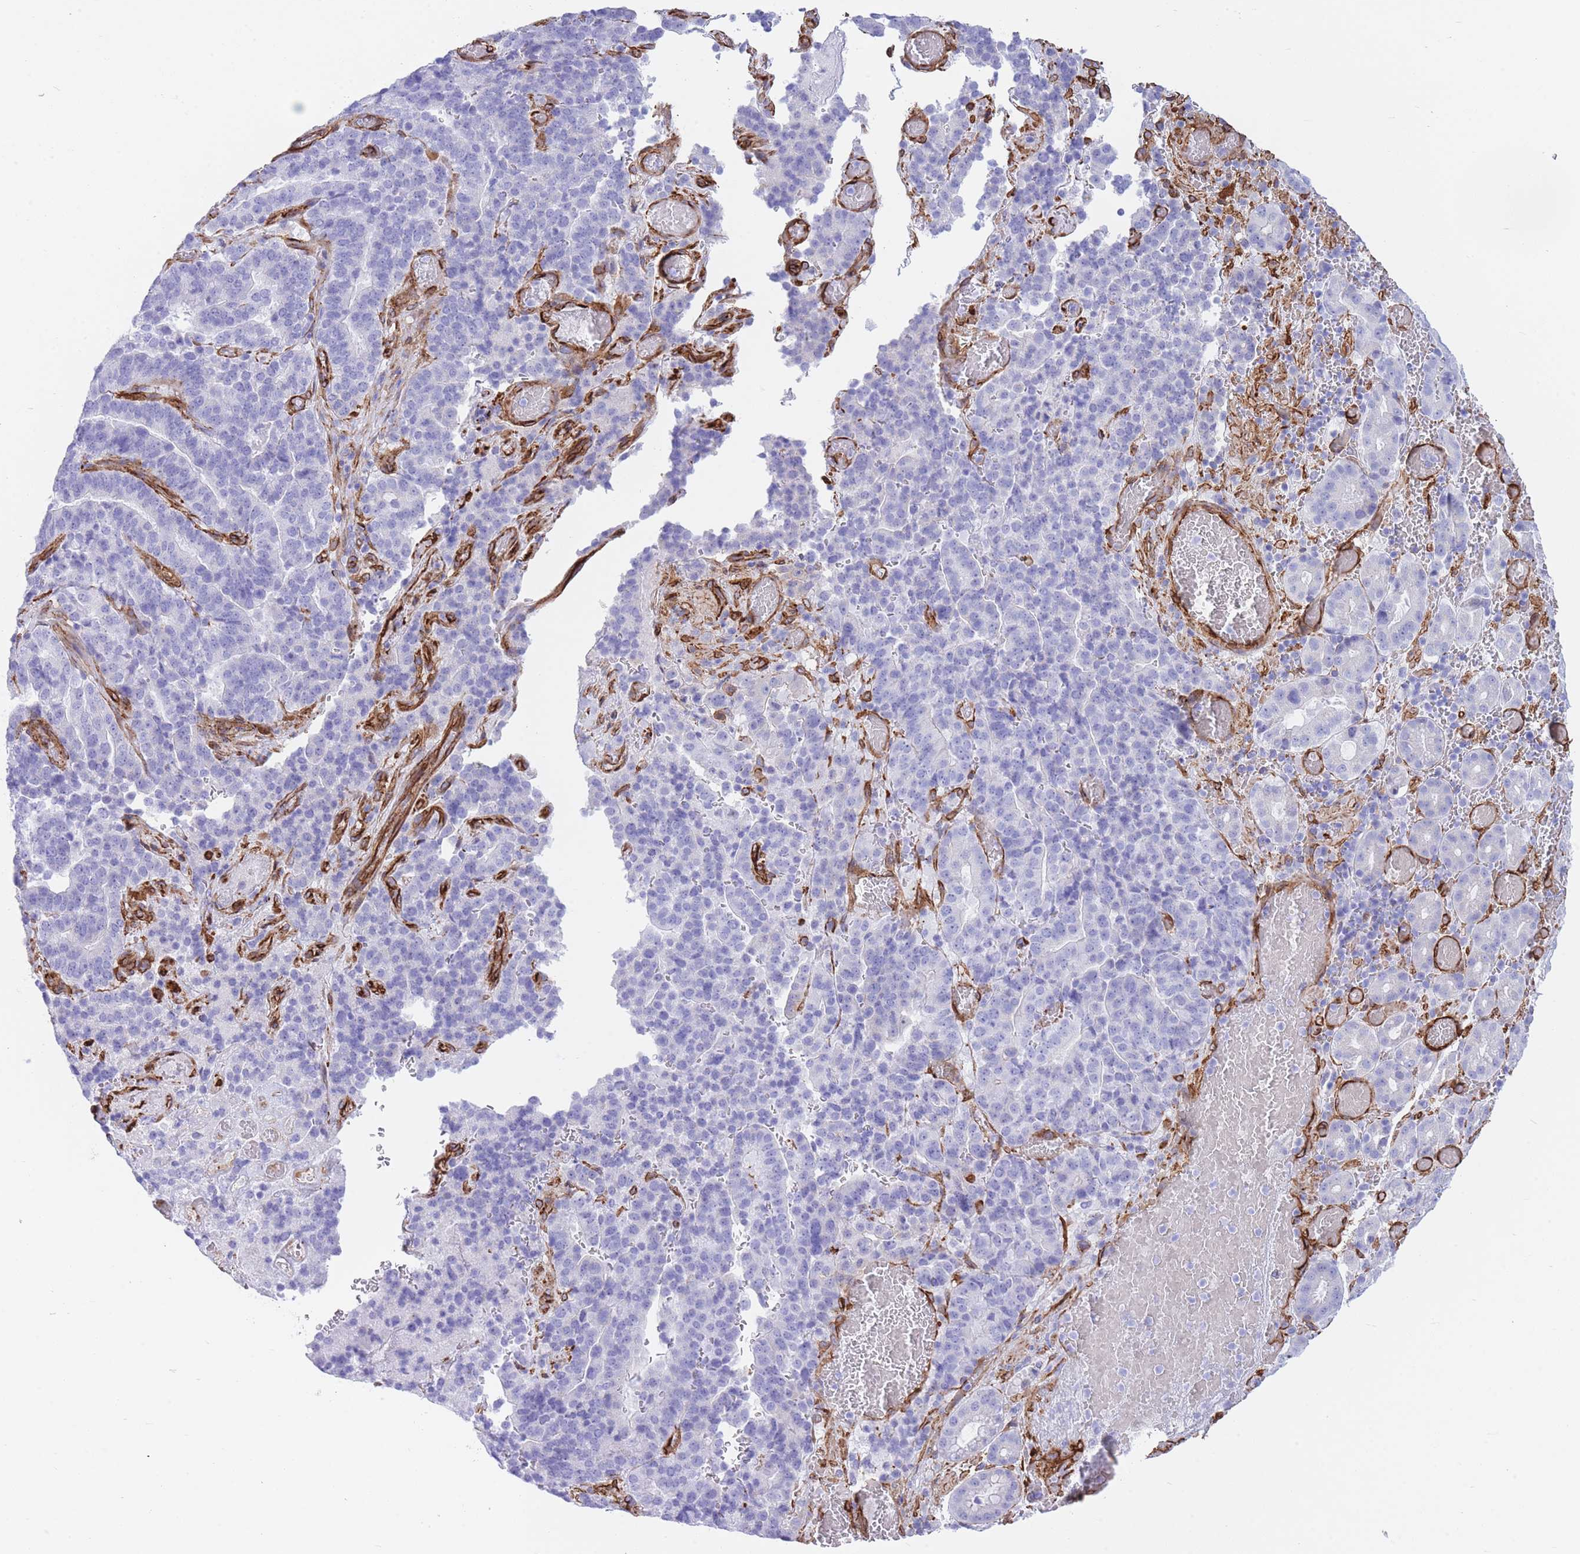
{"staining": {"intensity": "negative", "quantity": "none", "location": "none"}, "tissue": "stomach cancer", "cell_type": "Tumor cells", "image_type": "cancer", "snomed": [{"axis": "morphology", "description": "Adenocarcinoma, NOS"}, {"axis": "topography", "description": "Stomach"}], "caption": "A photomicrograph of adenocarcinoma (stomach) stained for a protein exhibits no brown staining in tumor cells.", "gene": "CAVIN1", "patient": {"sex": "male", "age": 48}}